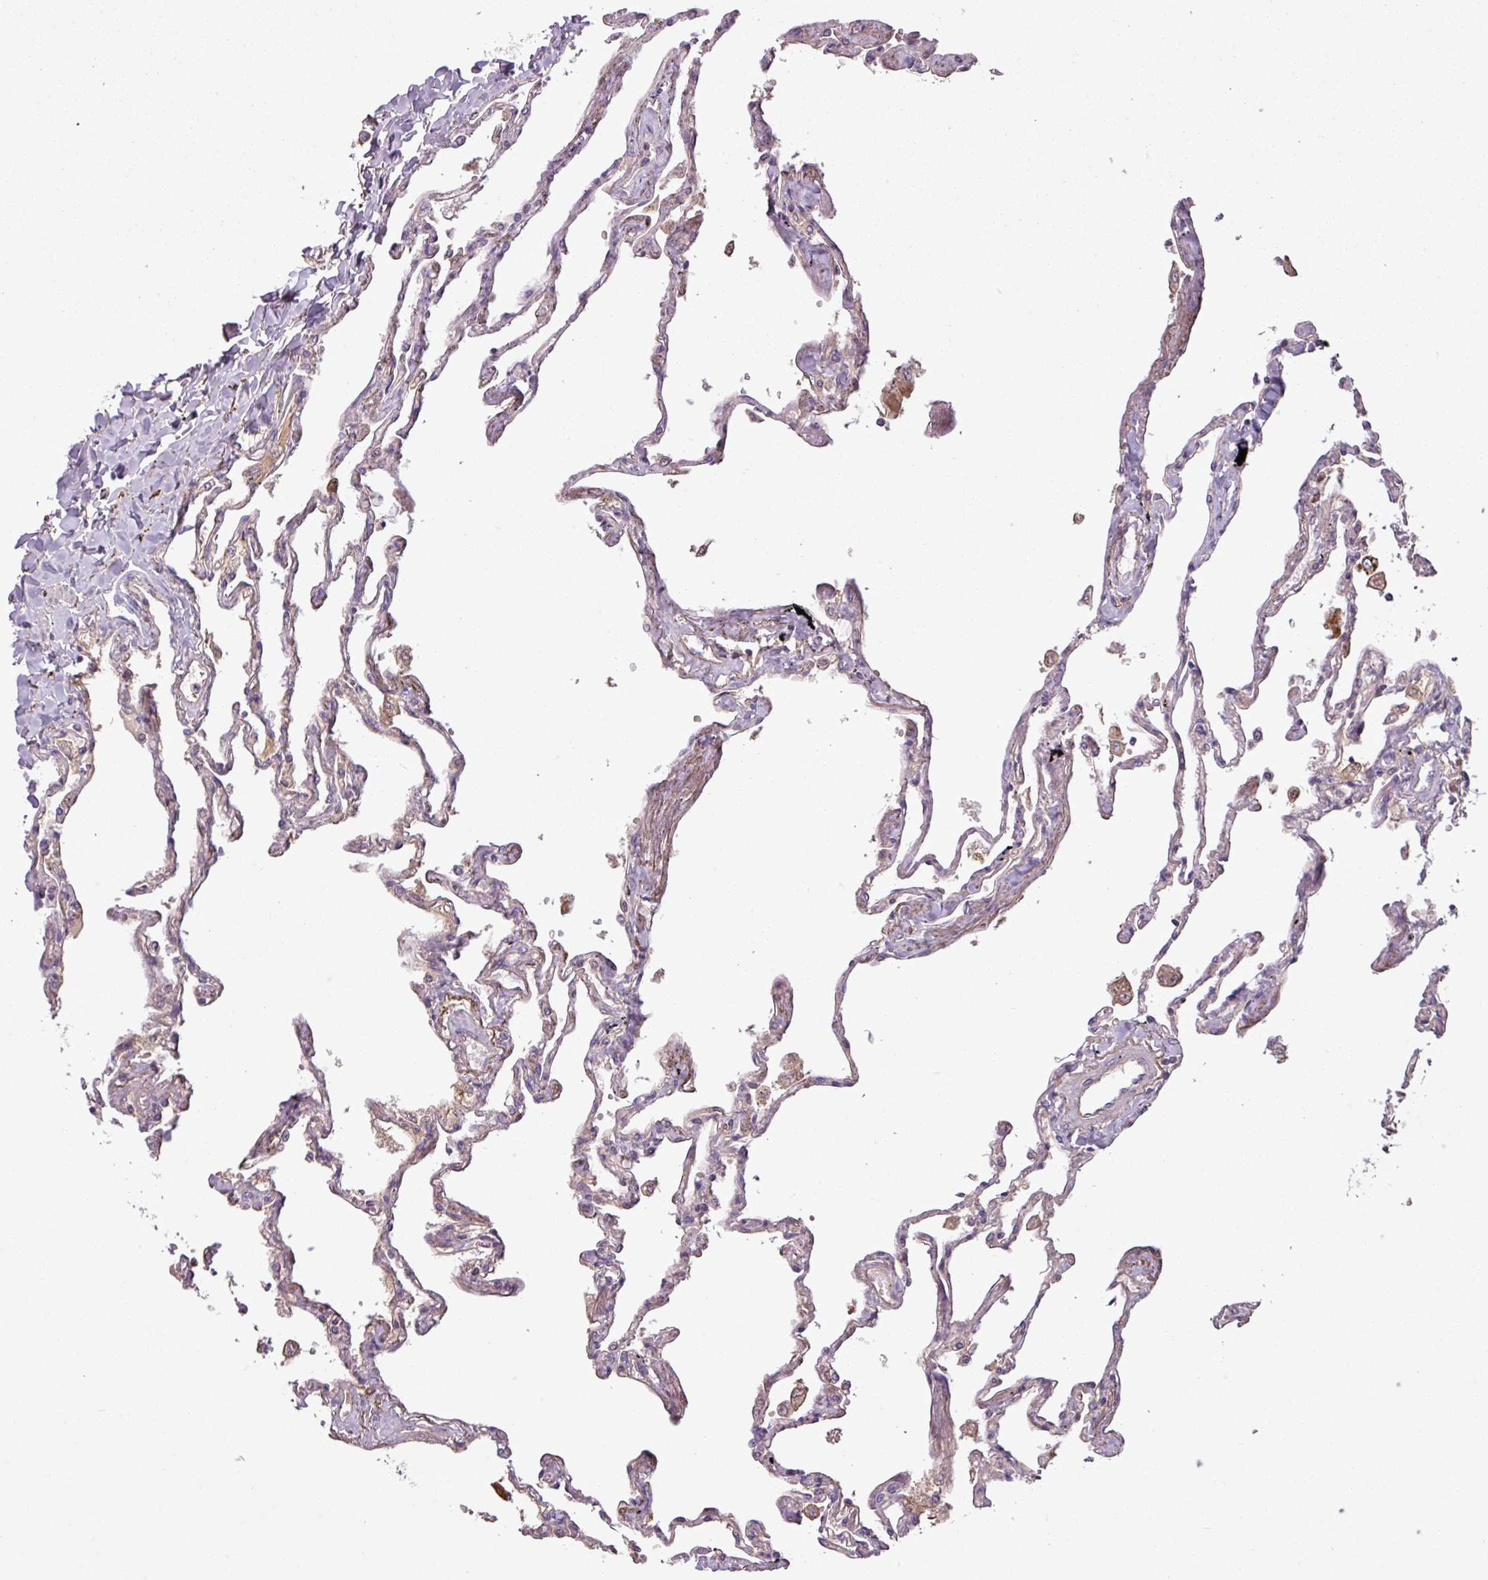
{"staining": {"intensity": "negative", "quantity": "none", "location": "none"}, "tissue": "lung", "cell_type": "Alveolar cells", "image_type": "normal", "snomed": [{"axis": "morphology", "description": "Normal tissue, NOS"}, {"axis": "topography", "description": "Lung"}], "caption": "This is a histopathology image of immunohistochemistry (IHC) staining of benign lung, which shows no positivity in alveolar cells.", "gene": "C4A", "patient": {"sex": "female", "age": 67}}